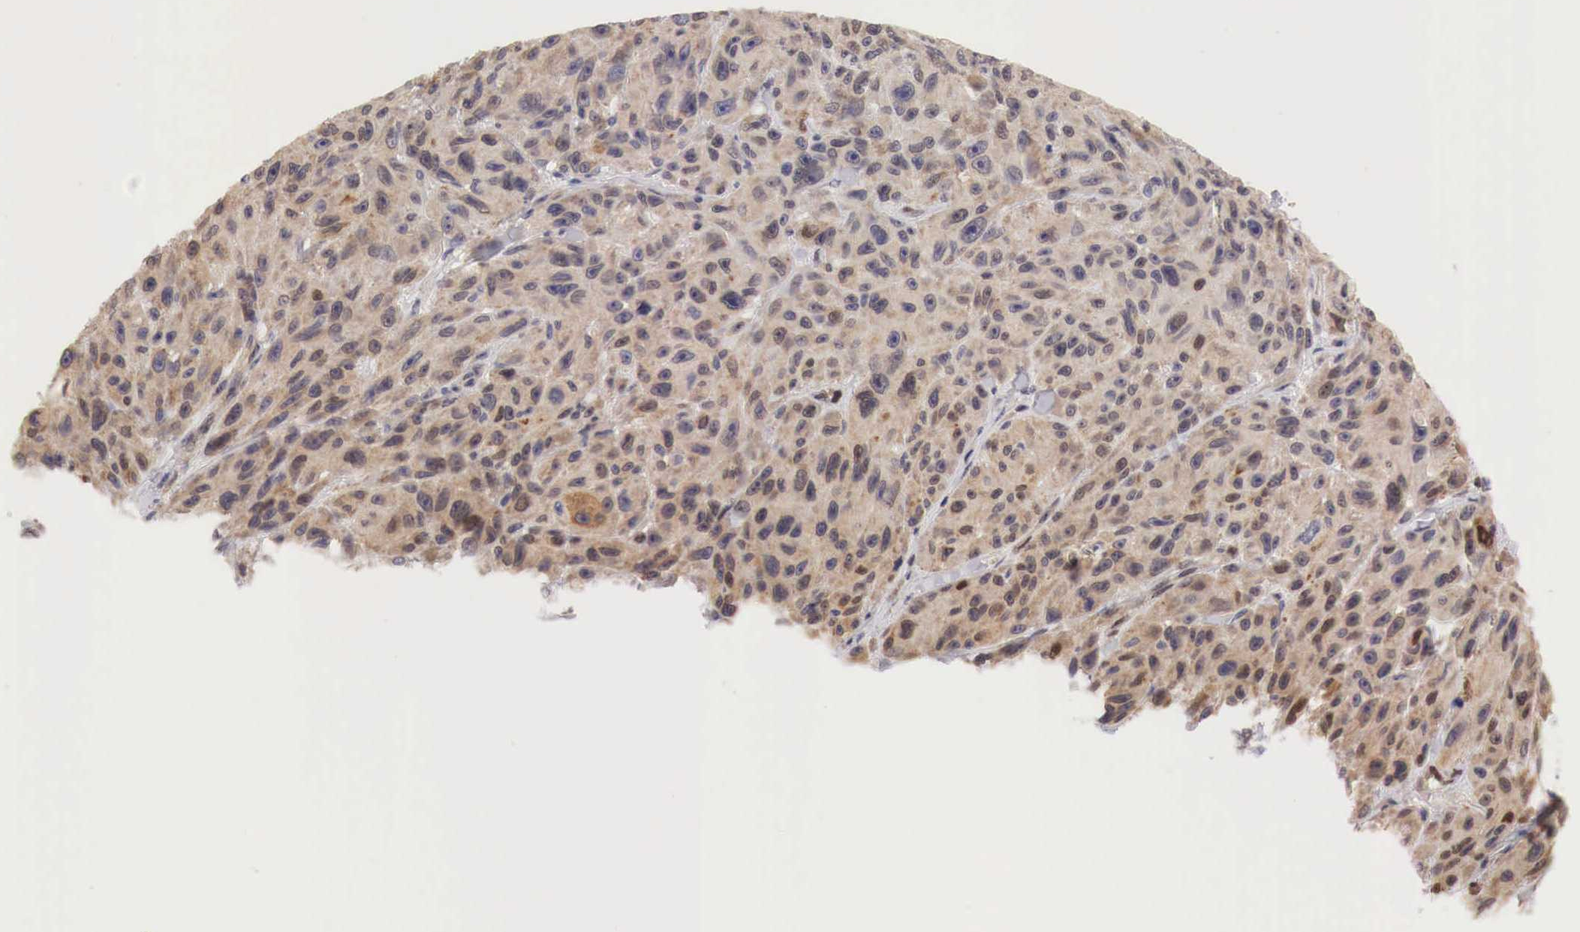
{"staining": {"intensity": "strong", "quantity": ">75%", "location": "cytoplasmic/membranous,nuclear"}, "tissue": "melanoma", "cell_type": "Tumor cells", "image_type": "cancer", "snomed": [{"axis": "morphology", "description": "Malignant melanoma, NOS"}, {"axis": "topography", "description": "Skin"}], "caption": "Strong cytoplasmic/membranous and nuclear expression for a protein is identified in approximately >75% of tumor cells of melanoma using IHC.", "gene": "PABIR2", "patient": {"sex": "male", "age": 70}}